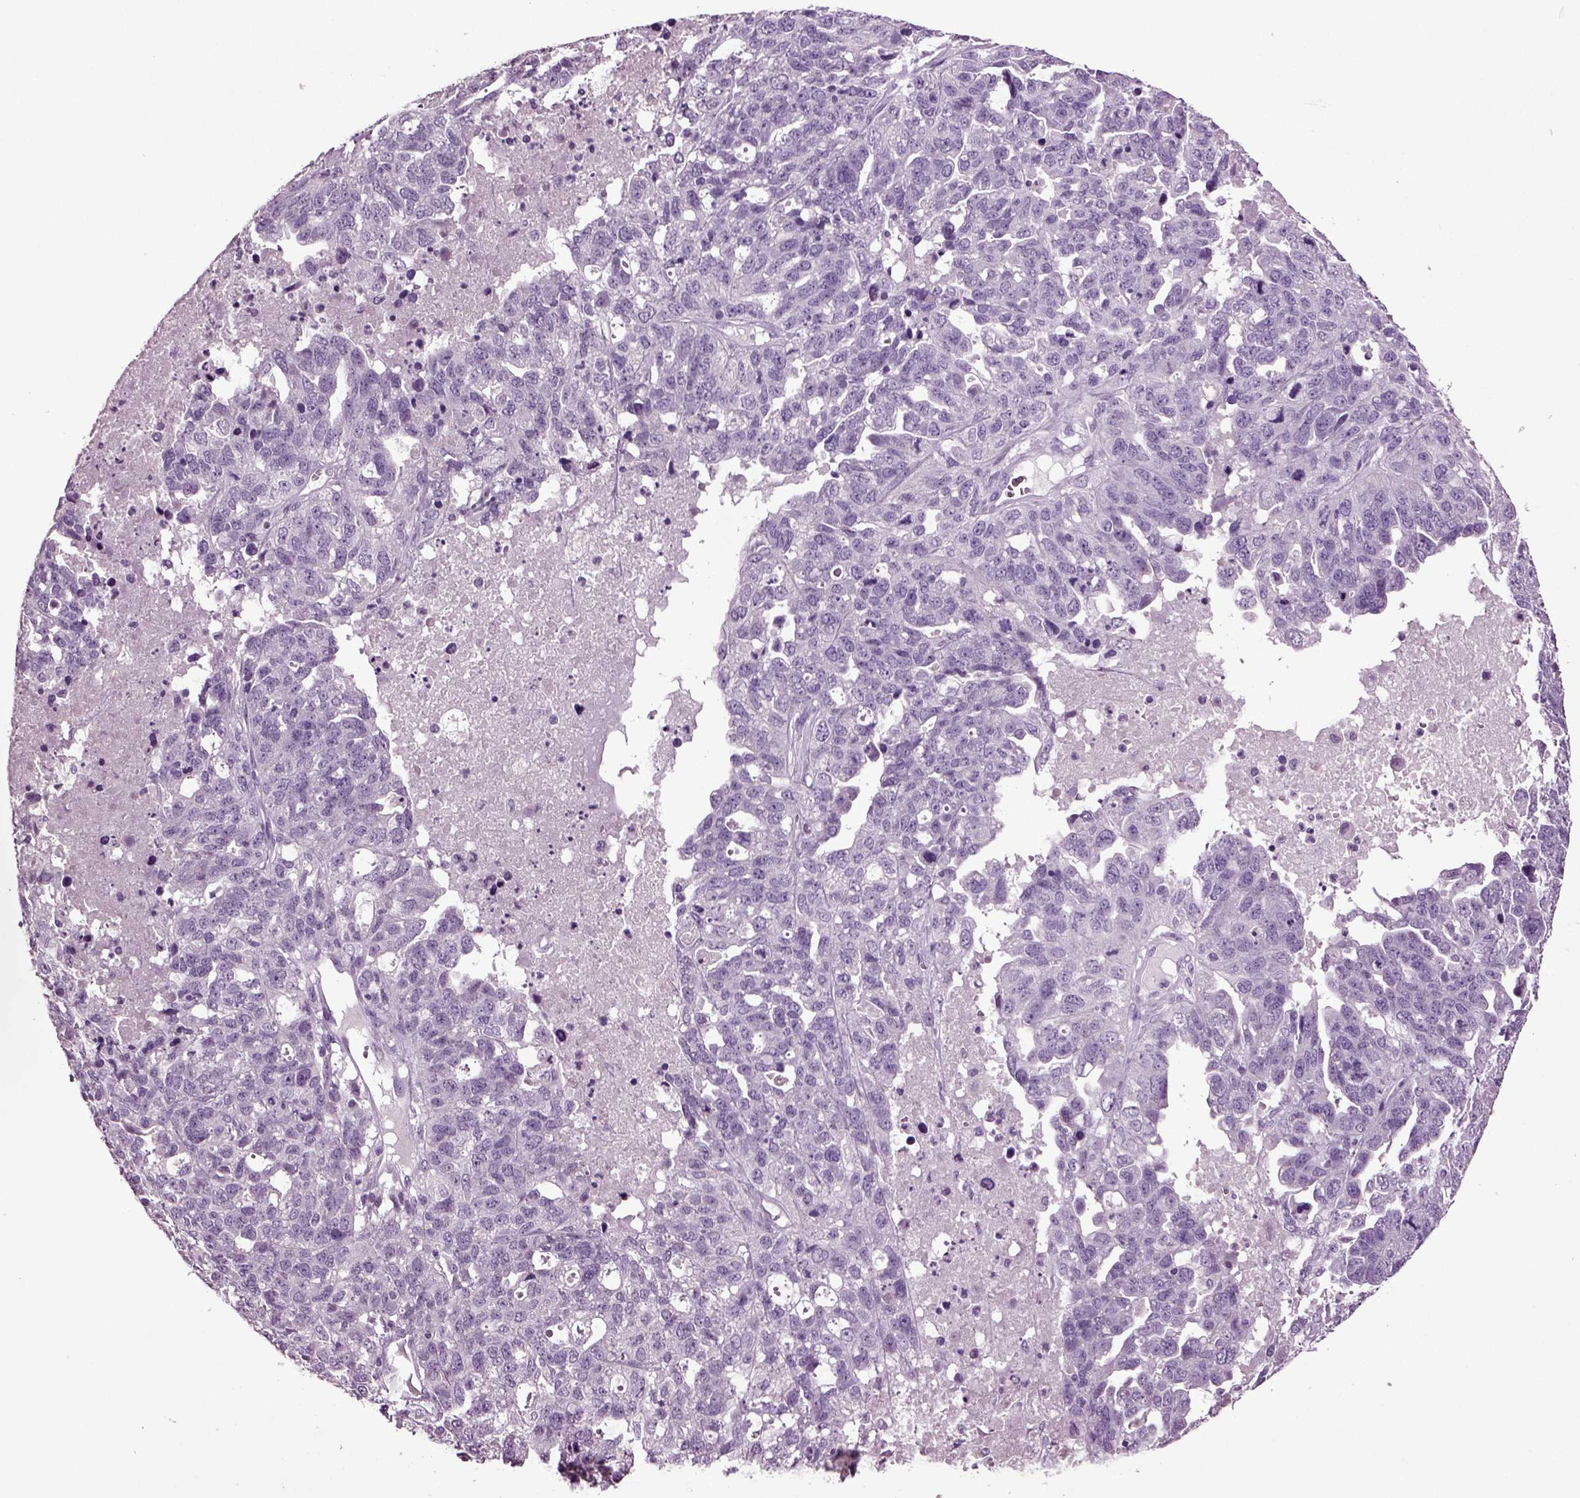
{"staining": {"intensity": "negative", "quantity": "none", "location": "none"}, "tissue": "ovarian cancer", "cell_type": "Tumor cells", "image_type": "cancer", "snomed": [{"axis": "morphology", "description": "Cystadenocarcinoma, serous, NOS"}, {"axis": "topography", "description": "Ovary"}], "caption": "Immunohistochemical staining of human ovarian cancer (serous cystadenocarcinoma) reveals no significant expression in tumor cells.", "gene": "SLC17A6", "patient": {"sex": "female", "age": 71}}